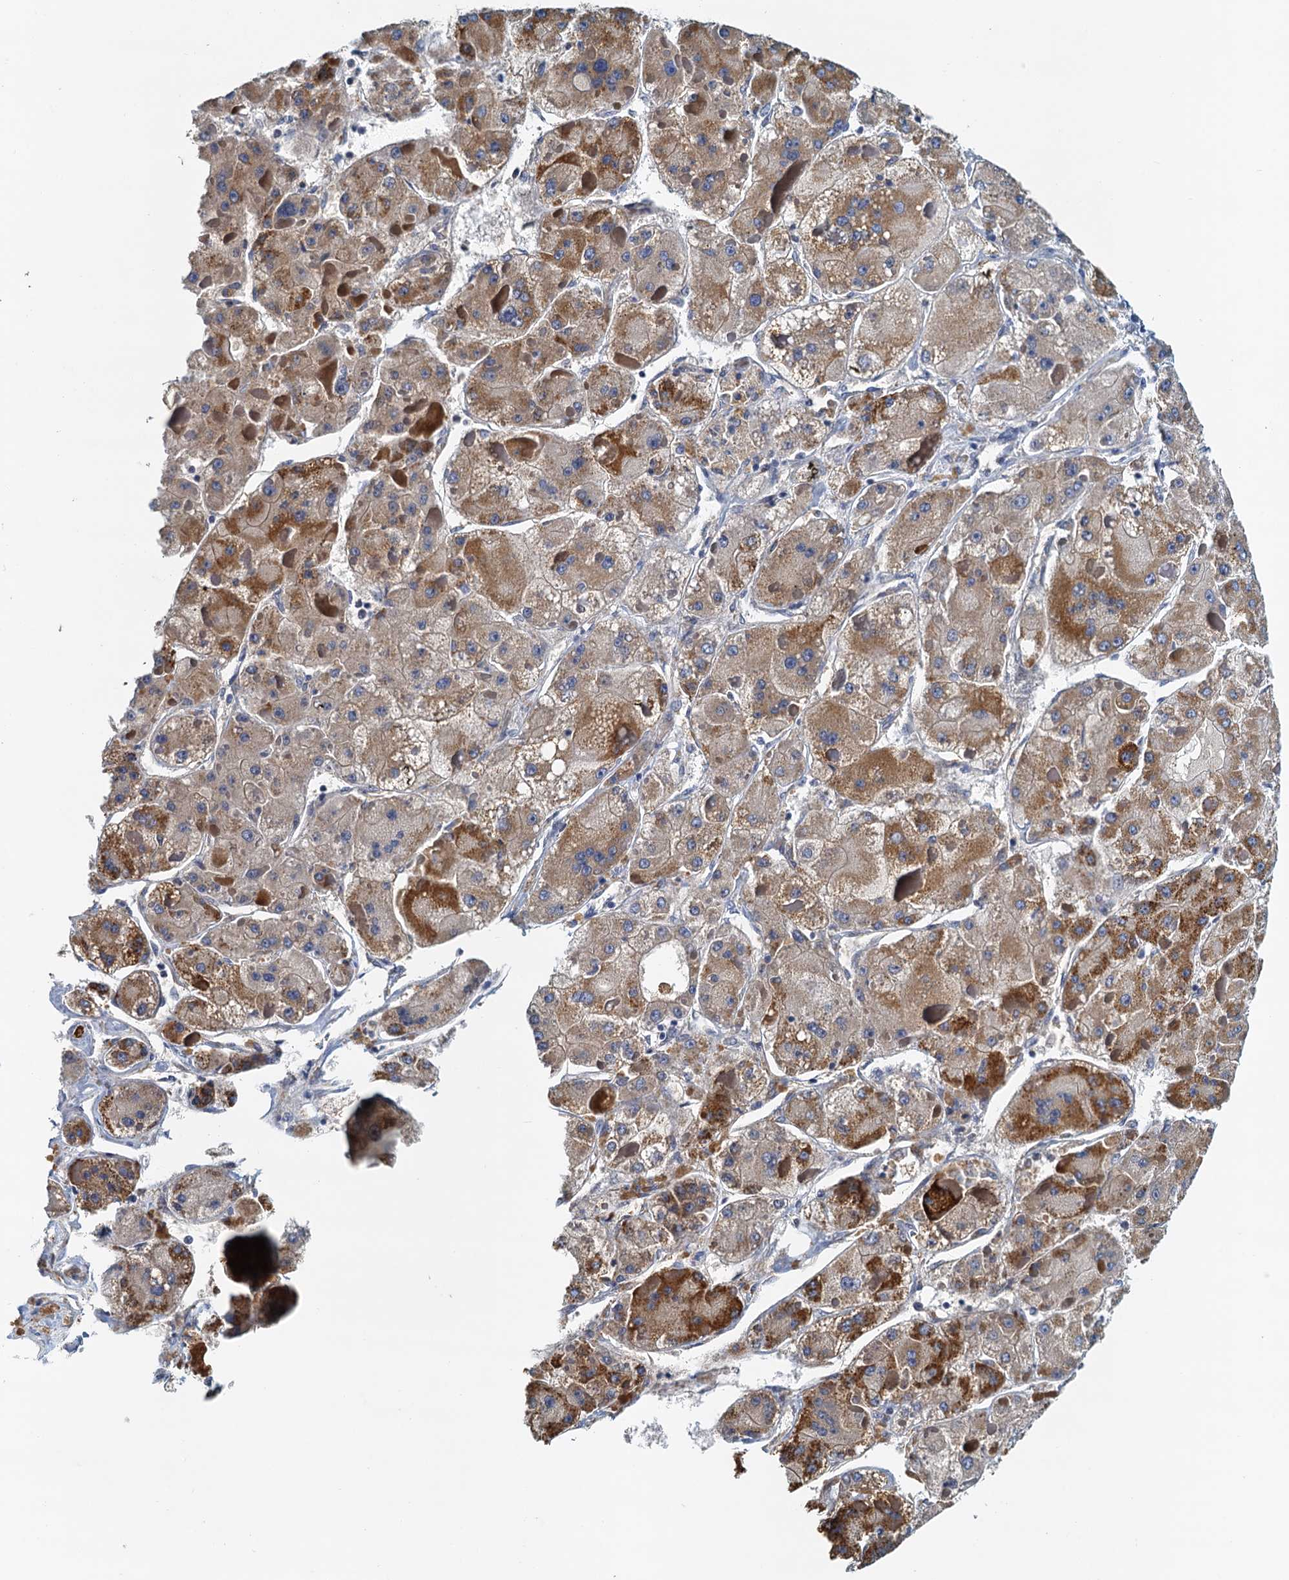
{"staining": {"intensity": "moderate", "quantity": ">75%", "location": "cytoplasmic/membranous"}, "tissue": "liver cancer", "cell_type": "Tumor cells", "image_type": "cancer", "snomed": [{"axis": "morphology", "description": "Carcinoma, Hepatocellular, NOS"}, {"axis": "topography", "description": "Liver"}], "caption": "IHC (DAB (3,3'-diaminobenzidine)) staining of human liver hepatocellular carcinoma reveals moderate cytoplasmic/membranous protein positivity in about >75% of tumor cells.", "gene": "POC1A", "patient": {"sex": "female", "age": 73}}